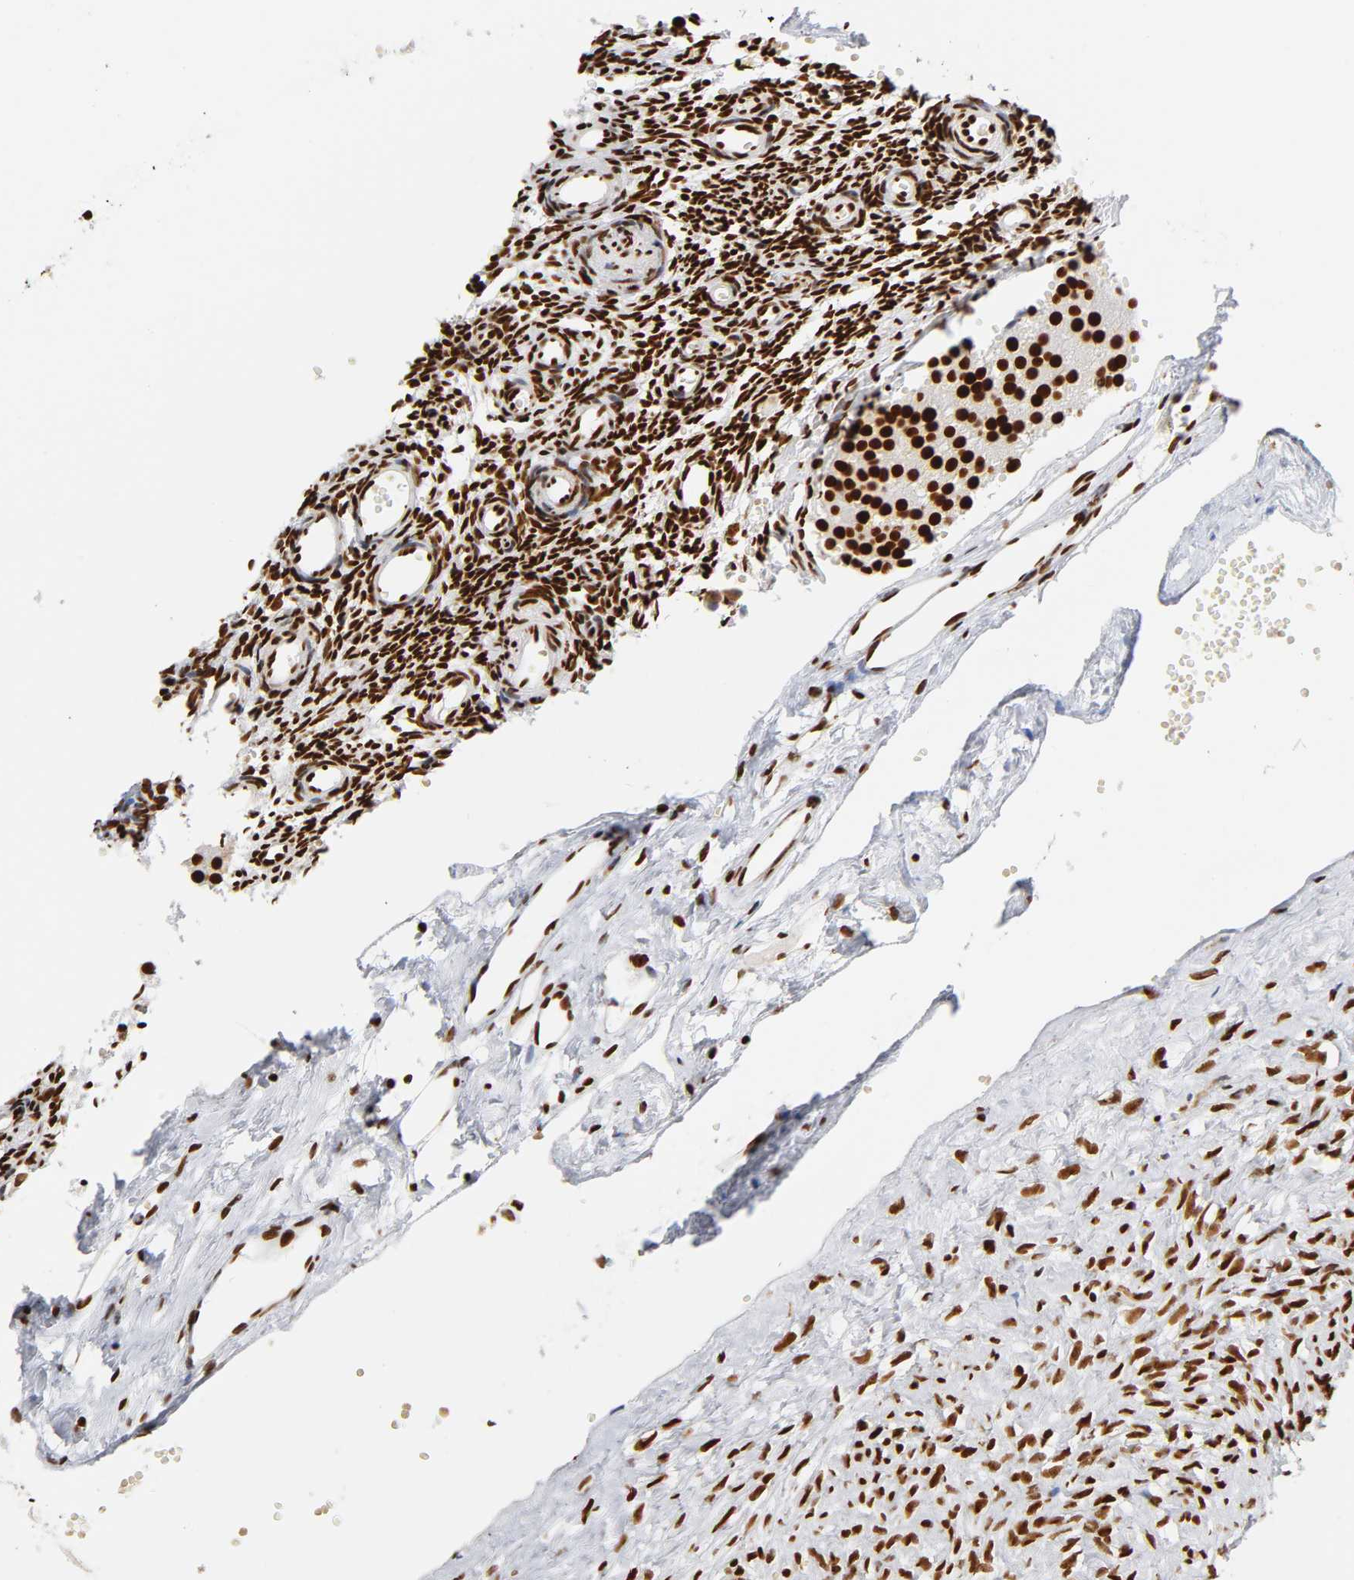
{"staining": {"intensity": "strong", "quantity": ">75%", "location": "nuclear"}, "tissue": "ovary", "cell_type": "Ovarian stroma cells", "image_type": "normal", "snomed": [{"axis": "morphology", "description": "Normal tissue, NOS"}, {"axis": "topography", "description": "Ovary"}], "caption": "The immunohistochemical stain highlights strong nuclear staining in ovarian stroma cells of normal ovary. (DAB = brown stain, brightfield microscopy at high magnification).", "gene": "XRCC6", "patient": {"sex": "female", "age": 35}}